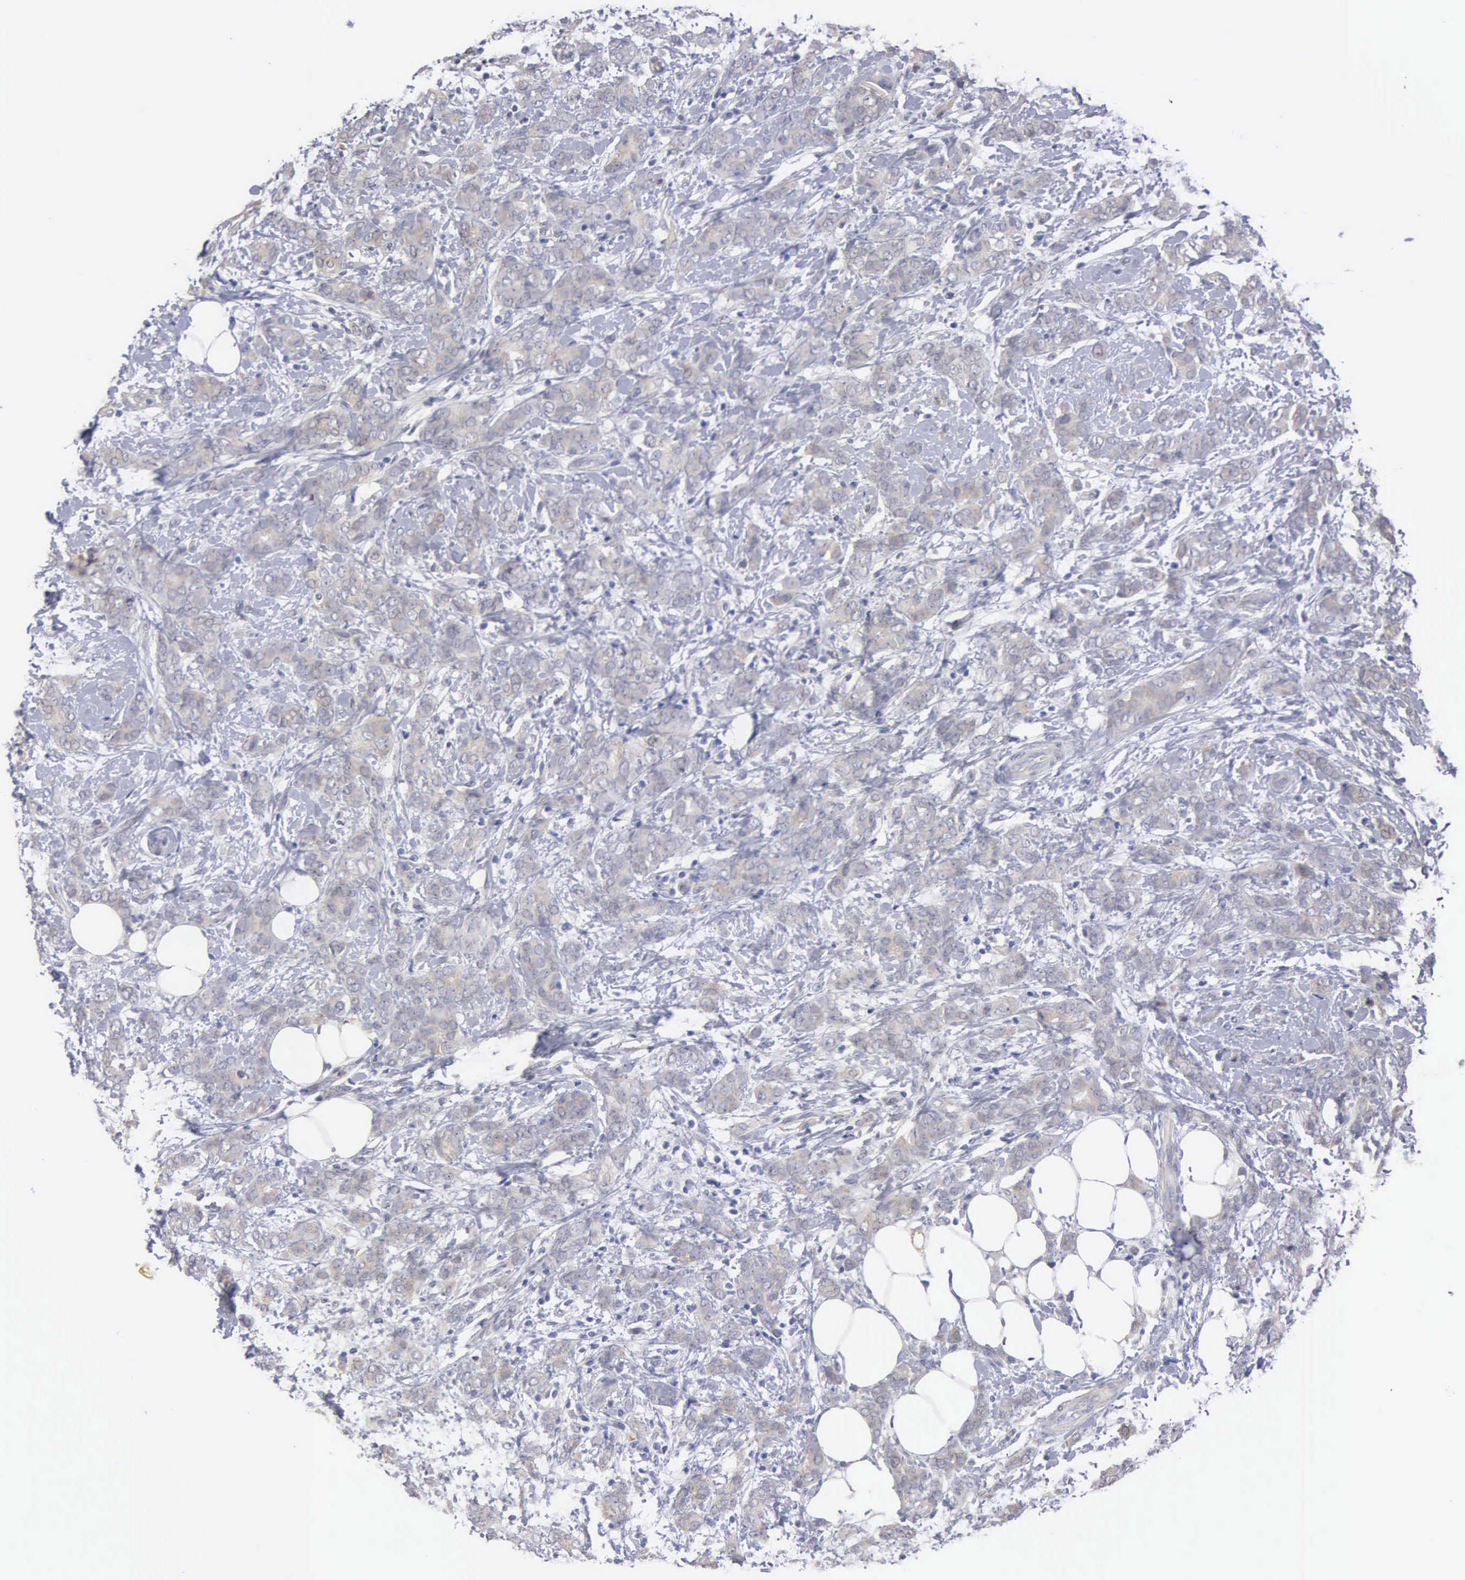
{"staining": {"intensity": "weak", "quantity": "25%-75%", "location": "cytoplasmic/membranous"}, "tissue": "breast cancer", "cell_type": "Tumor cells", "image_type": "cancer", "snomed": [{"axis": "morphology", "description": "Duct carcinoma"}, {"axis": "topography", "description": "Breast"}], "caption": "Weak cytoplasmic/membranous positivity for a protein is seen in approximately 25%-75% of tumor cells of invasive ductal carcinoma (breast) using immunohistochemistry.", "gene": "LIN52", "patient": {"sex": "female", "age": 53}}